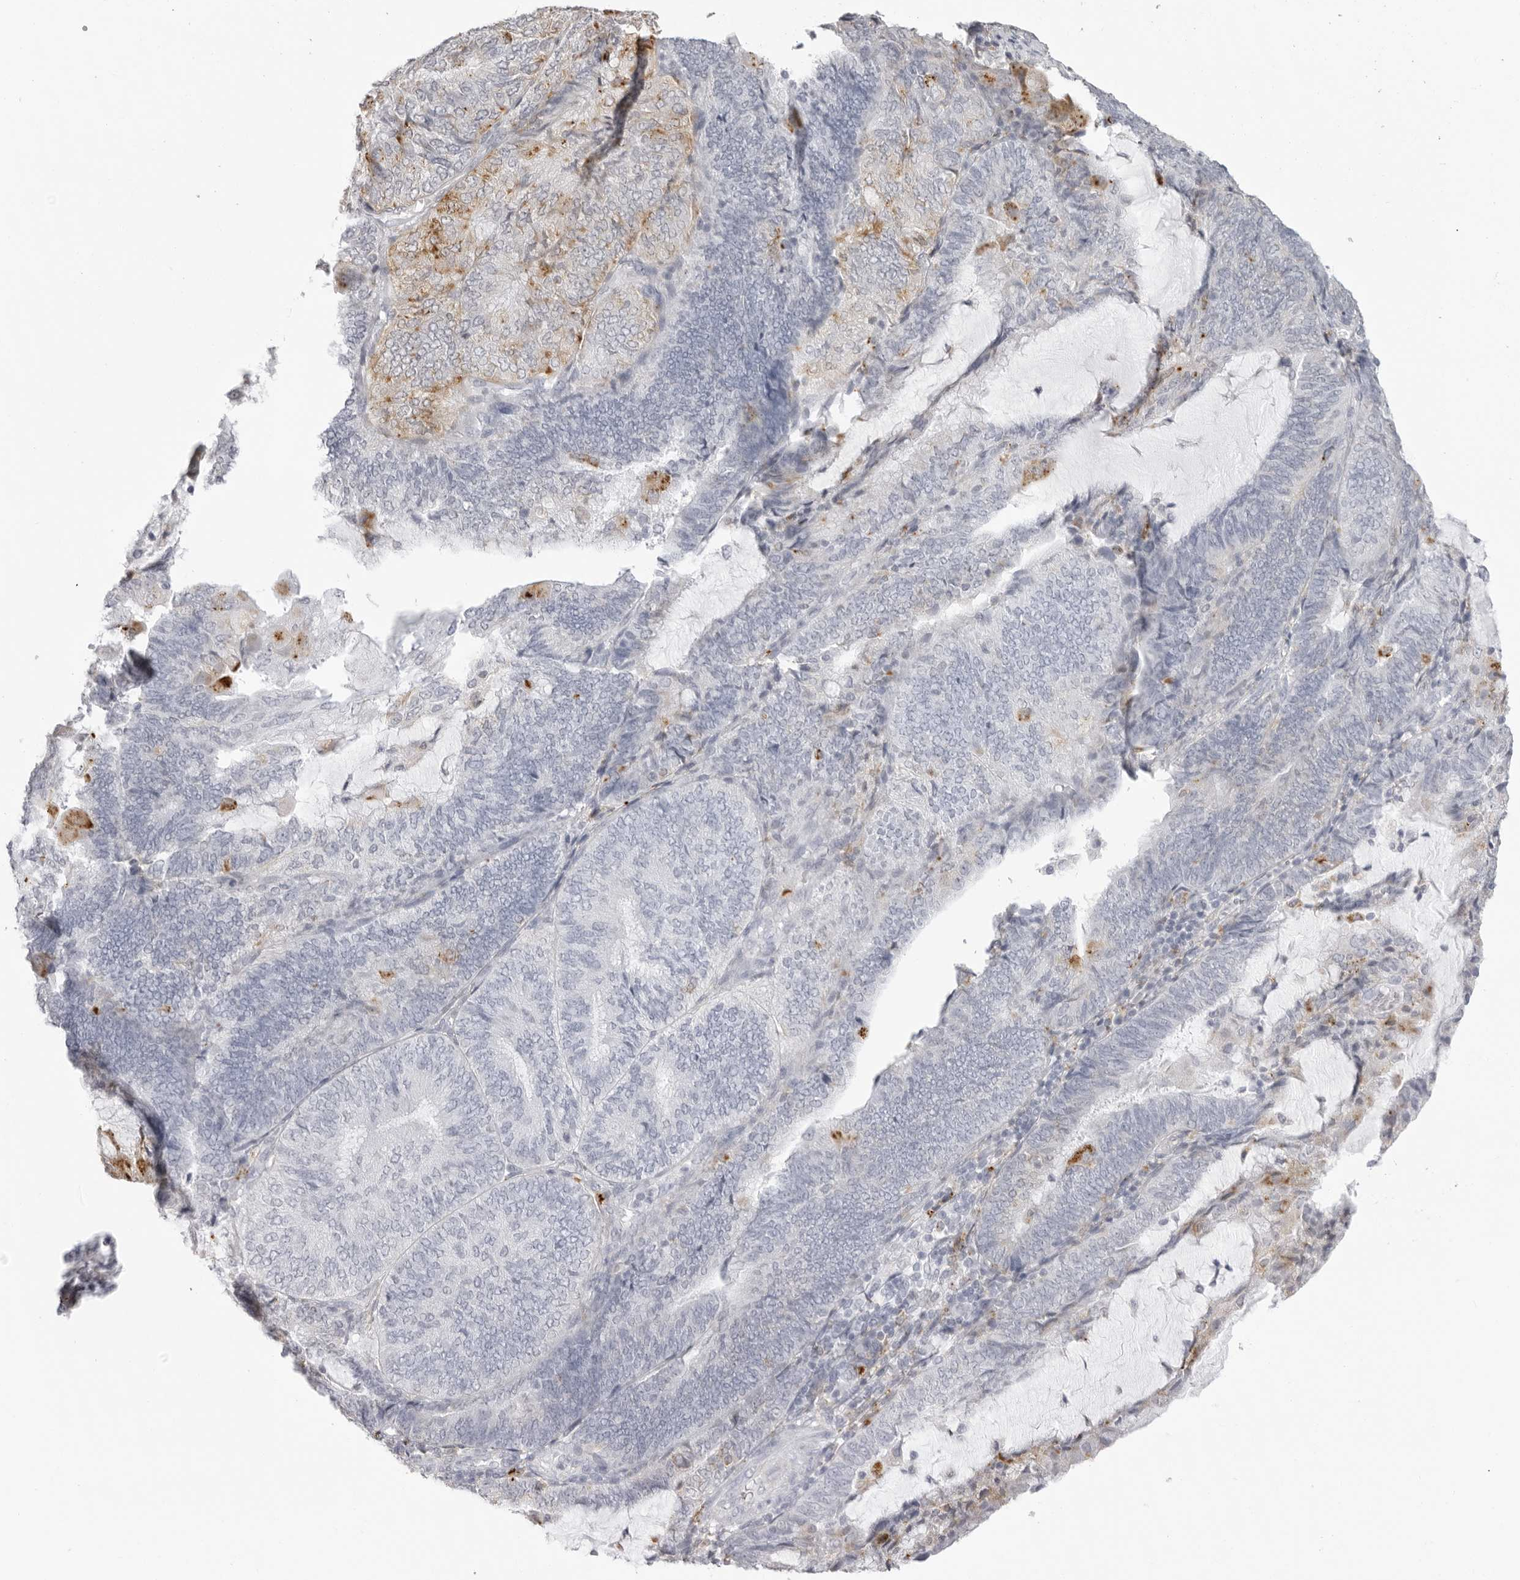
{"staining": {"intensity": "negative", "quantity": "none", "location": "none"}, "tissue": "endometrial cancer", "cell_type": "Tumor cells", "image_type": "cancer", "snomed": [{"axis": "morphology", "description": "Adenocarcinoma, NOS"}, {"axis": "topography", "description": "Endometrium"}], "caption": "An immunohistochemistry (IHC) histopathology image of adenocarcinoma (endometrial) is shown. There is no staining in tumor cells of adenocarcinoma (endometrial).", "gene": "IL25", "patient": {"sex": "female", "age": 81}}